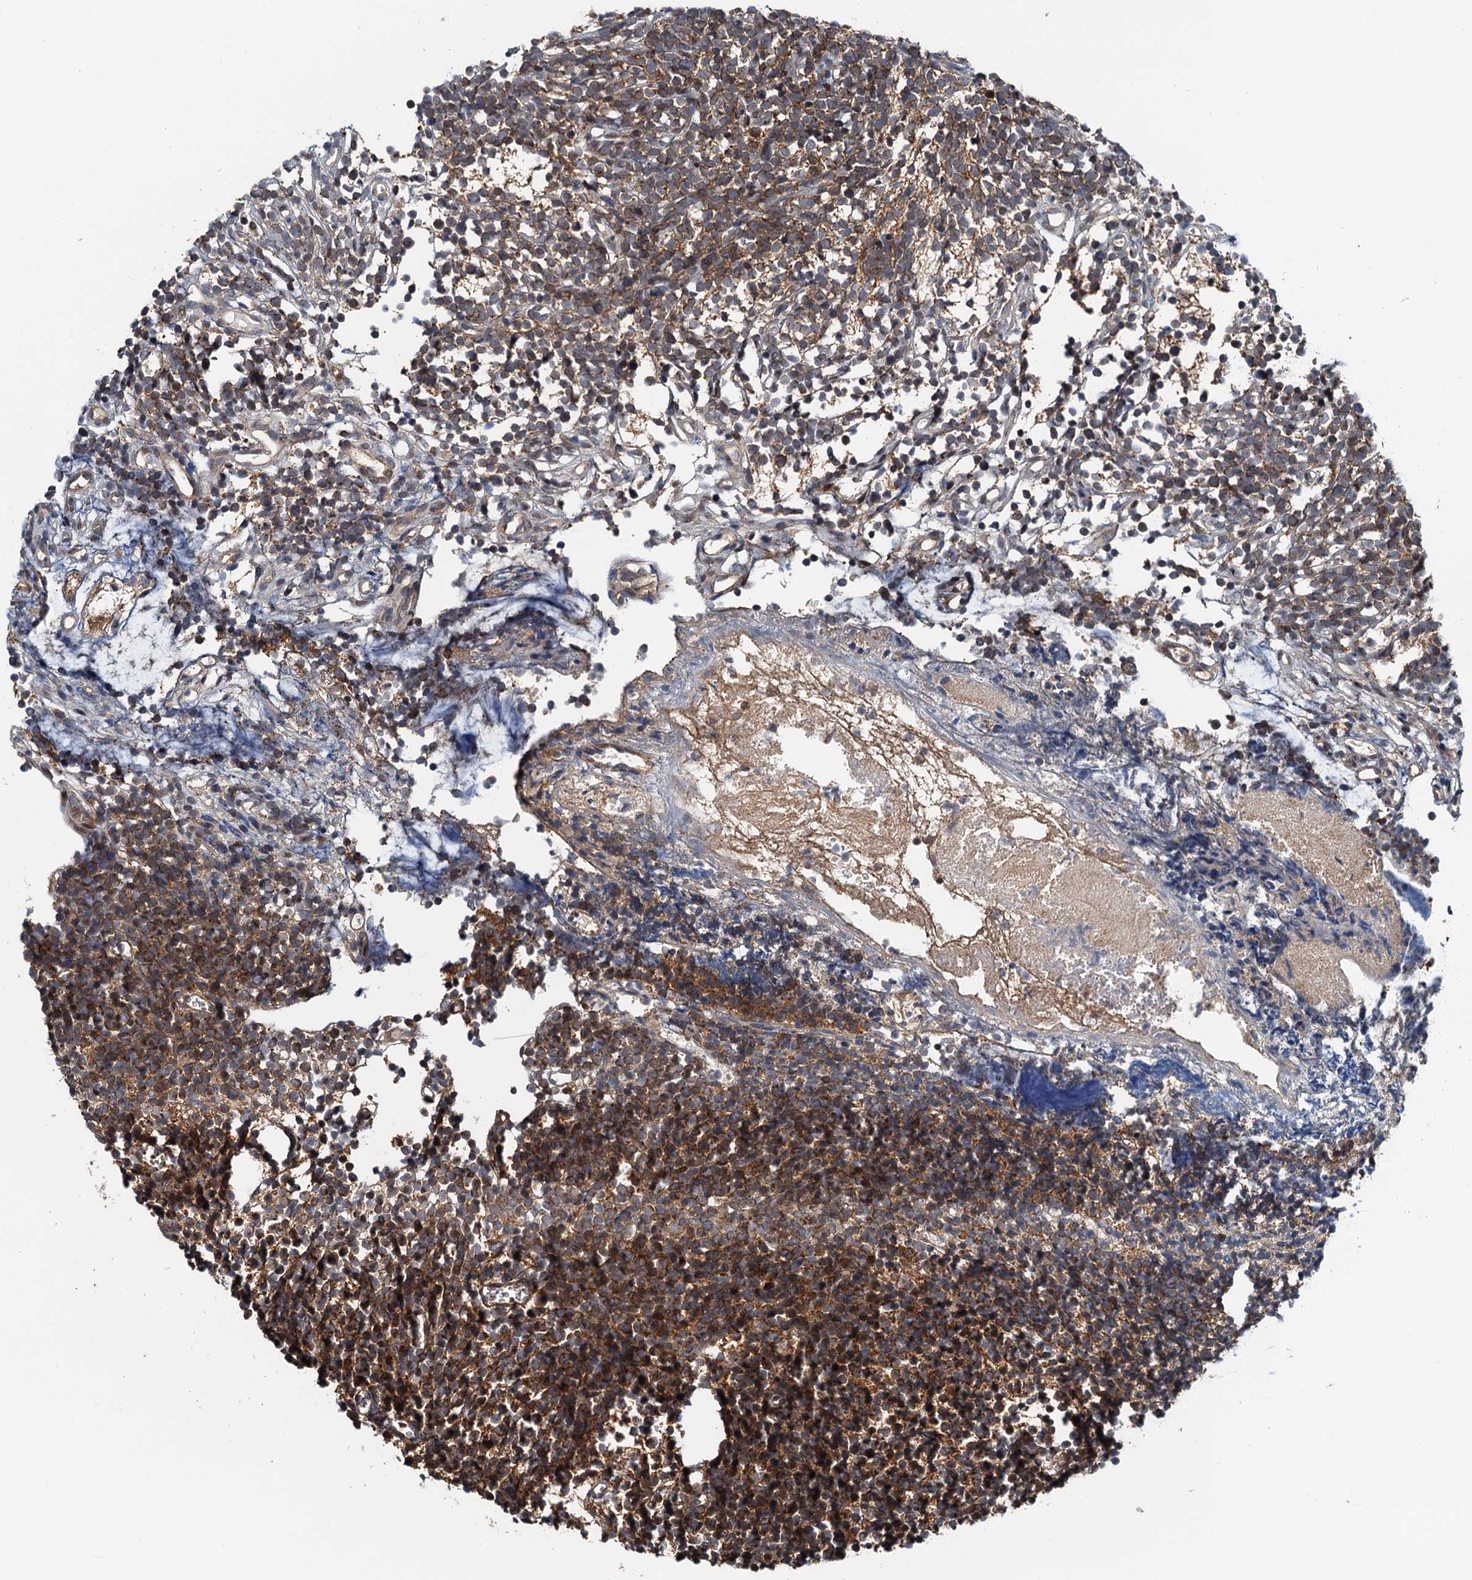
{"staining": {"intensity": "moderate", "quantity": ">75%", "location": "cytoplasmic/membranous"}, "tissue": "glioma", "cell_type": "Tumor cells", "image_type": "cancer", "snomed": [{"axis": "morphology", "description": "Glioma, malignant, Low grade"}, {"axis": "topography", "description": "Brain"}], "caption": "Immunohistochemistry photomicrograph of neoplastic tissue: human low-grade glioma (malignant) stained using immunohistochemistry (IHC) displays medium levels of moderate protein expression localized specifically in the cytoplasmic/membranous of tumor cells, appearing as a cytoplasmic/membranous brown color.", "gene": "AAGAB", "patient": {"sex": "female", "age": 1}}